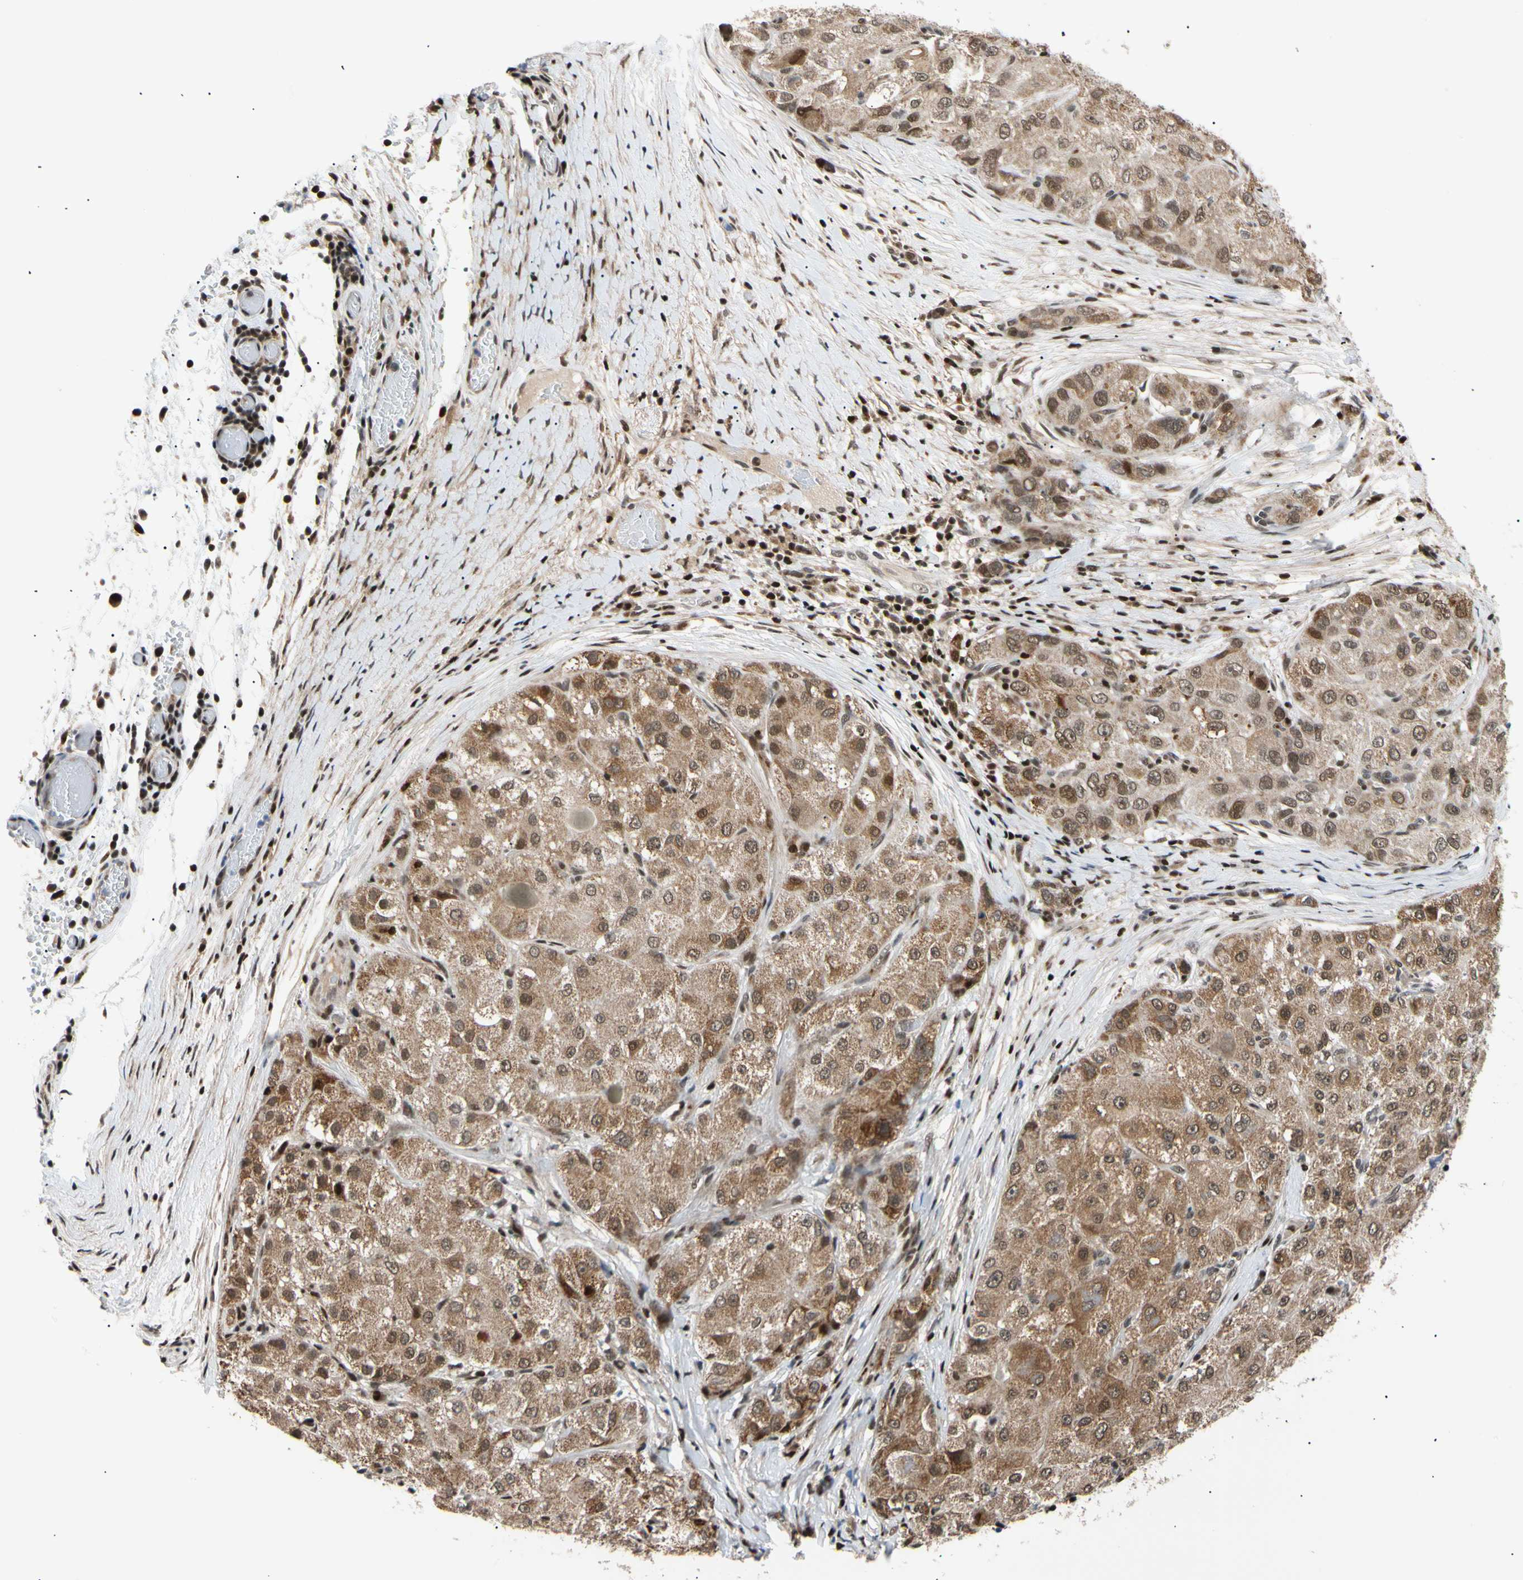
{"staining": {"intensity": "moderate", "quantity": ">75%", "location": "cytoplasmic/membranous"}, "tissue": "liver cancer", "cell_type": "Tumor cells", "image_type": "cancer", "snomed": [{"axis": "morphology", "description": "Carcinoma, Hepatocellular, NOS"}, {"axis": "topography", "description": "Liver"}], "caption": "Immunohistochemical staining of hepatocellular carcinoma (liver) demonstrates moderate cytoplasmic/membranous protein positivity in approximately >75% of tumor cells. (DAB (3,3'-diaminobenzidine) = brown stain, brightfield microscopy at high magnification).", "gene": "E2F1", "patient": {"sex": "male", "age": 80}}